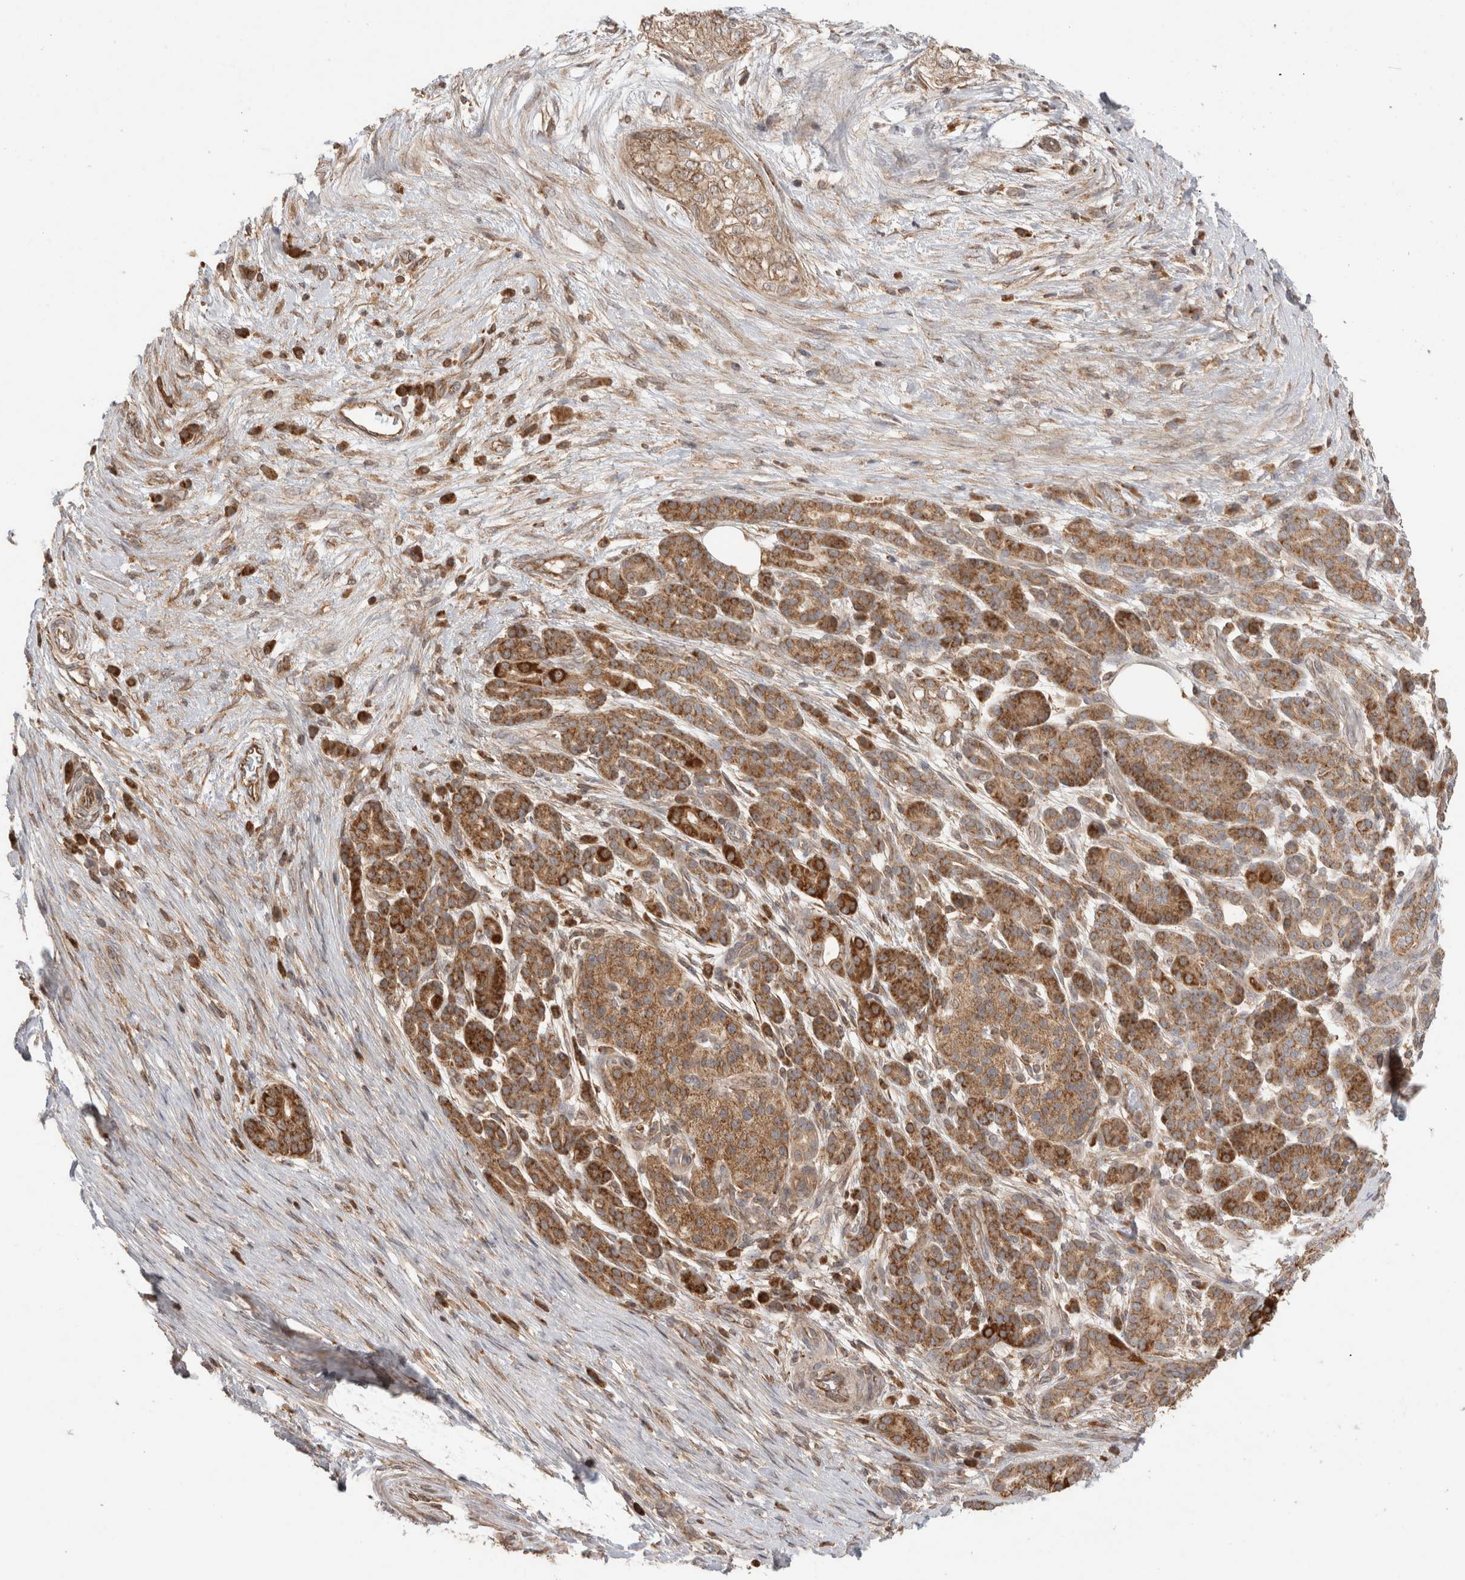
{"staining": {"intensity": "strong", "quantity": ">75%", "location": "cytoplasmic/membranous"}, "tissue": "pancreatic cancer", "cell_type": "Tumor cells", "image_type": "cancer", "snomed": [{"axis": "morphology", "description": "Adenocarcinoma, NOS"}, {"axis": "topography", "description": "Pancreas"}], "caption": "Human adenocarcinoma (pancreatic) stained with a protein marker demonstrates strong staining in tumor cells.", "gene": "IMMP2L", "patient": {"sex": "male", "age": 72}}